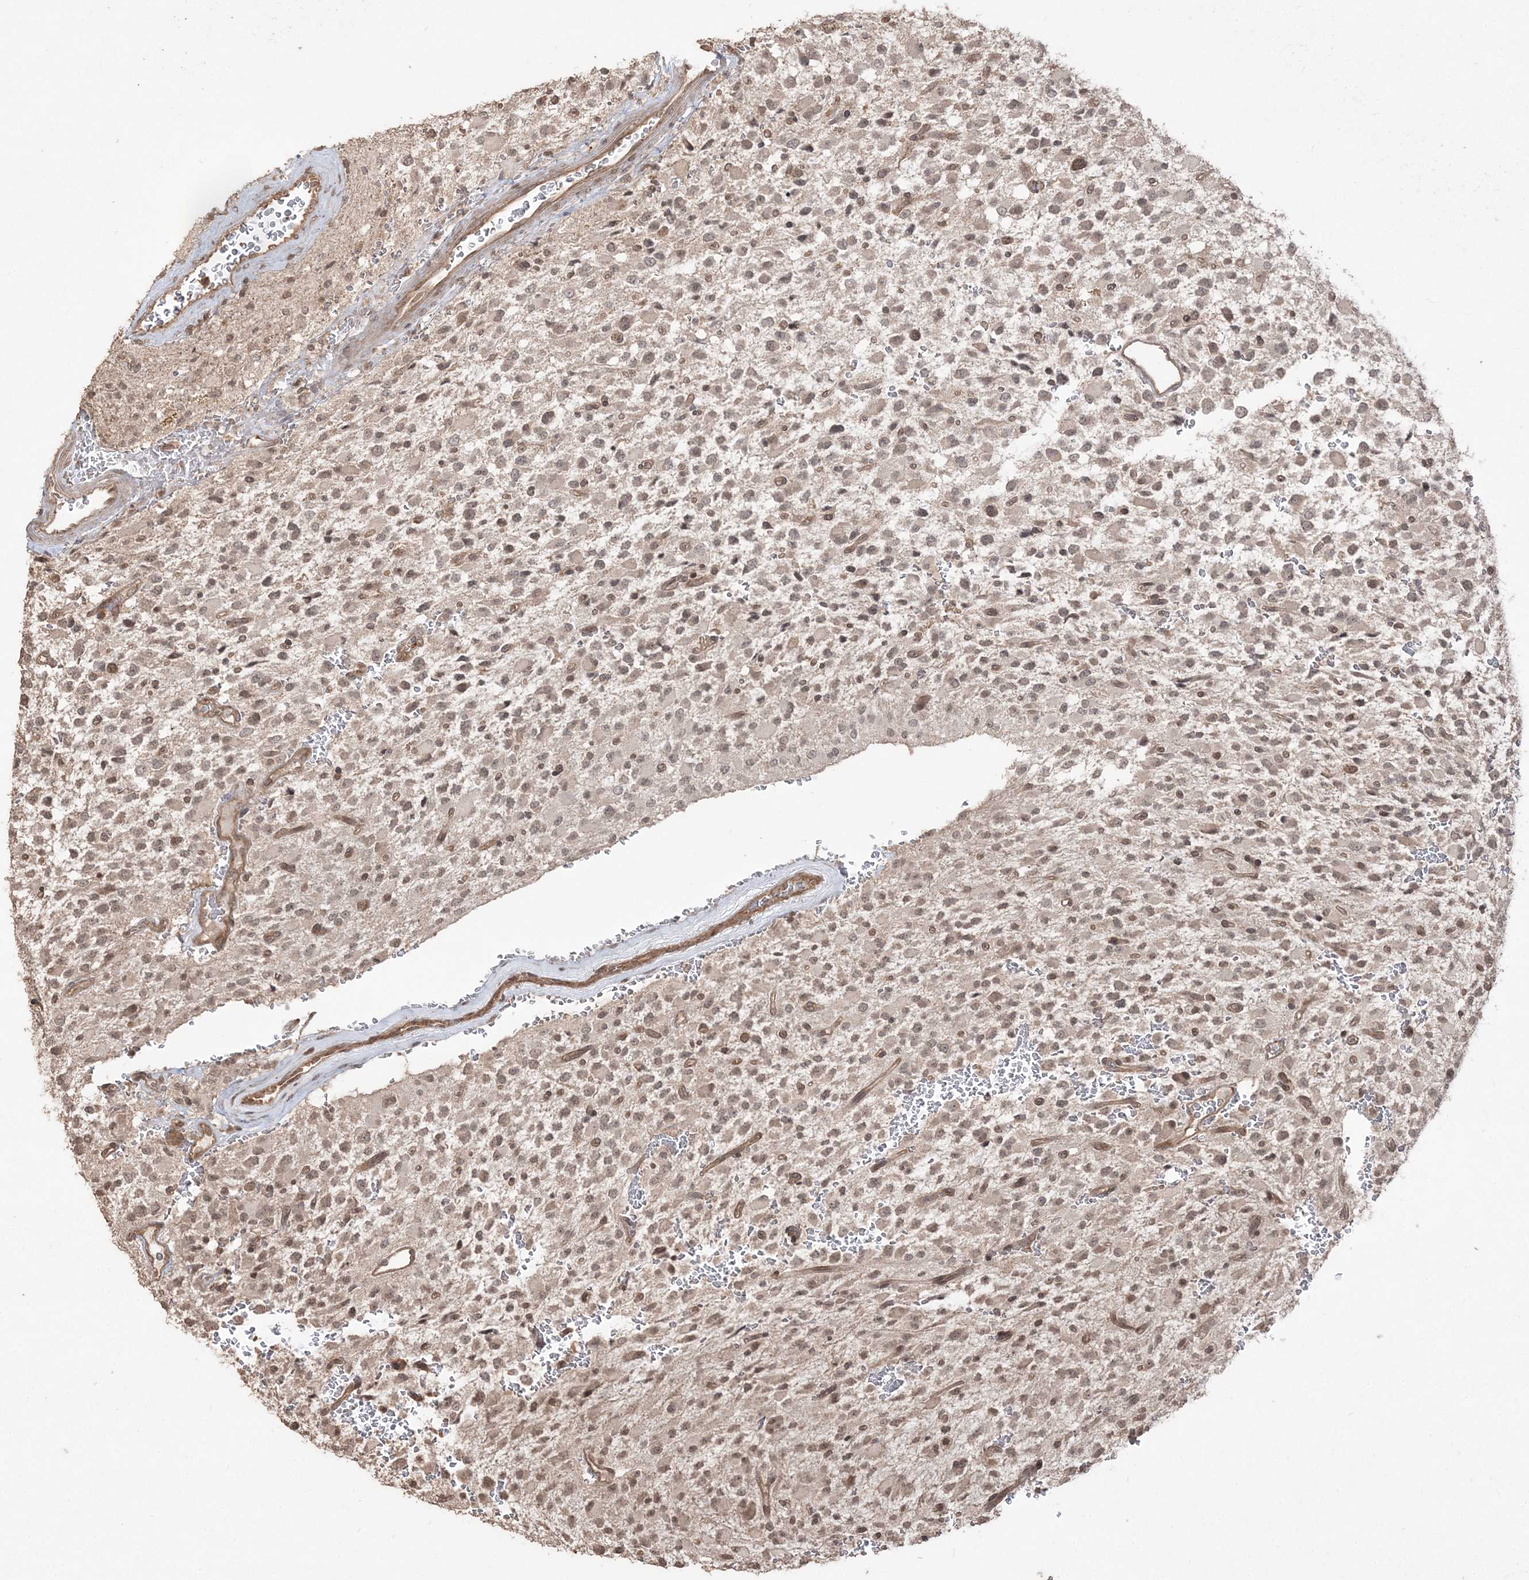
{"staining": {"intensity": "weak", "quantity": "25%-75%", "location": "nuclear"}, "tissue": "glioma", "cell_type": "Tumor cells", "image_type": "cancer", "snomed": [{"axis": "morphology", "description": "Glioma, malignant, High grade"}, {"axis": "topography", "description": "Brain"}], "caption": "Immunohistochemical staining of human glioma demonstrates low levels of weak nuclear protein staining in approximately 25%-75% of tumor cells. (DAB (3,3'-diaminobenzidine) IHC, brown staining for protein, blue staining for nuclei).", "gene": "EHHADH", "patient": {"sex": "male", "age": 34}}